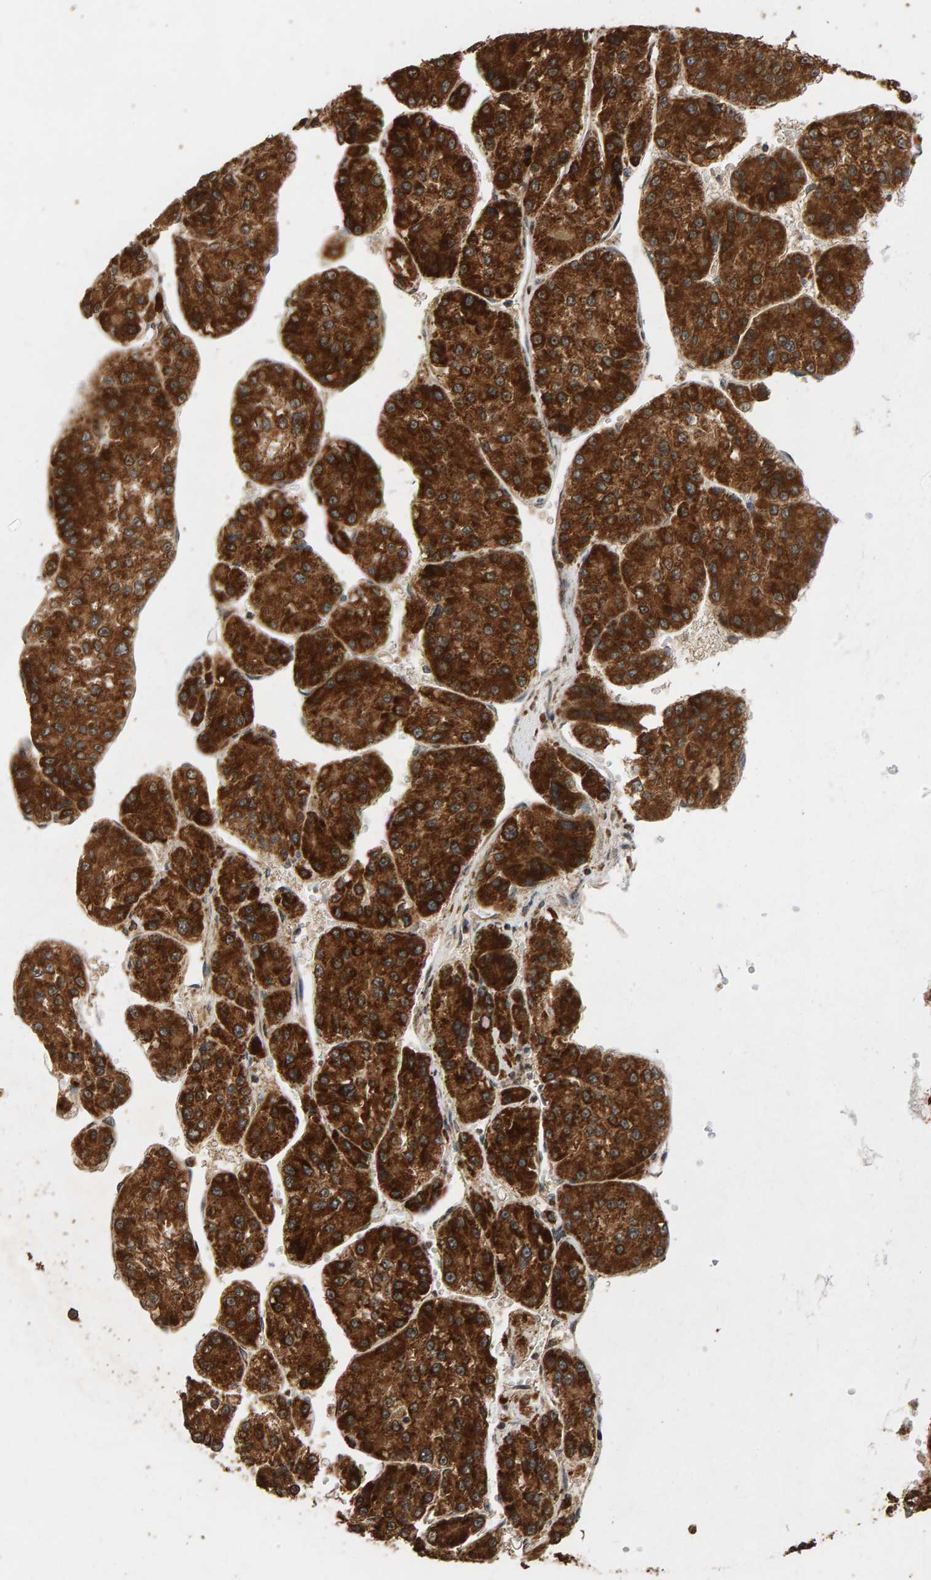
{"staining": {"intensity": "strong", "quantity": ">75%", "location": "cytoplasmic/membranous"}, "tissue": "liver cancer", "cell_type": "Tumor cells", "image_type": "cancer", "snomed": [{"axis": "morphology", "description": "Carcinoma, Hepatocellular, NOS"}, {"axis": "topography", "description": "Liver"}], "caption": "The histopathology image demonstrates staining of liver hepatocellular carcinoma, revealing strong cytoplasmic/membranous protein expression (brown color) within tumor cells. The protein is stained brown, and the nuclei are stained in blue (DAB (3,3'-diaminobenzidine) IHC with brightfield microscopy, high magnification).", "gene": "GSTK1", "patient": {"sex": "female", "age": 73}}